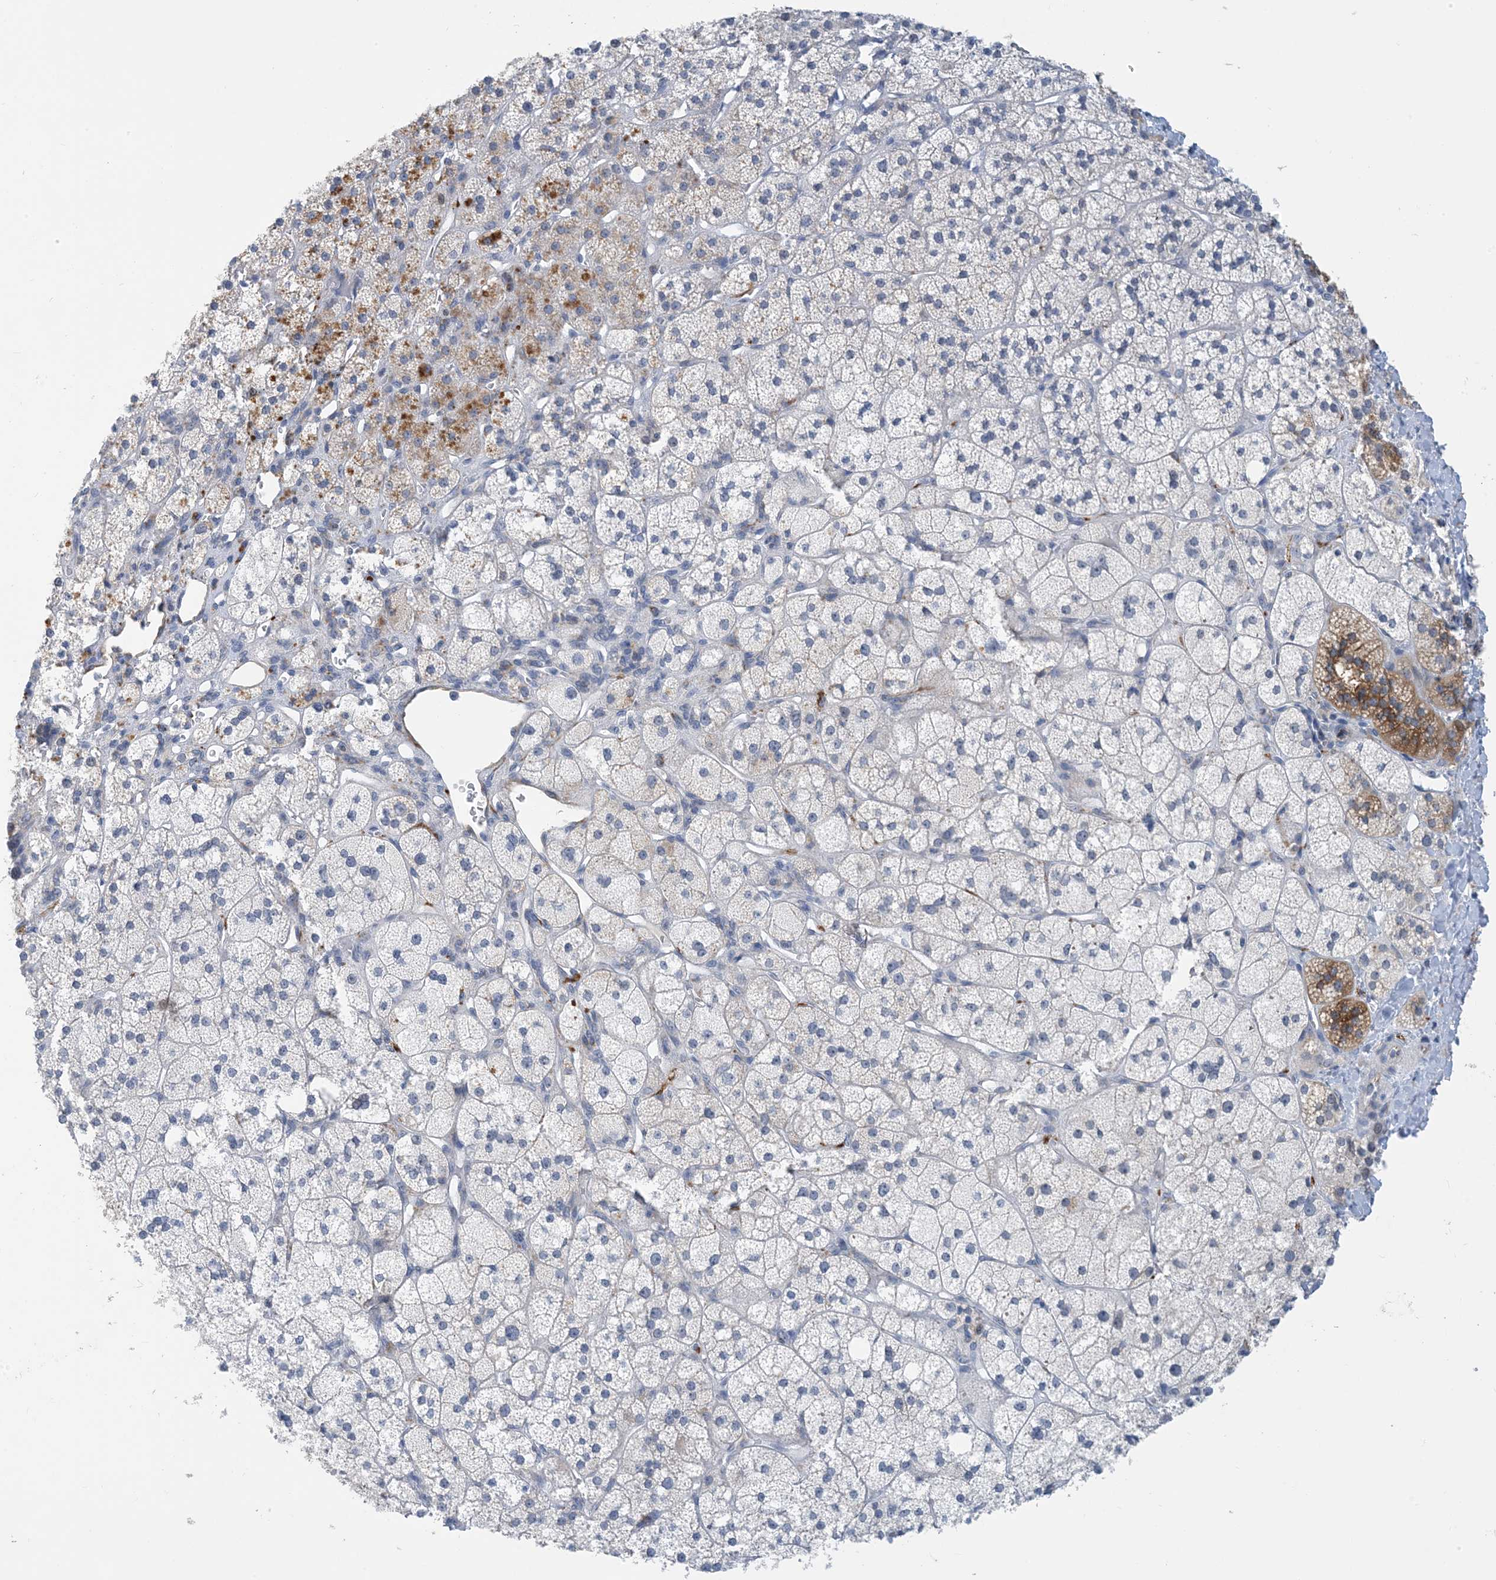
{"staining": {"intensity": "moderate", "quantity": "<25%", "location": "cytoplasmic/membranous"}, "tissue": "adrenal gland", "cell_type": "Glandular cells", "image_type": "normal", "snomed": [{"axis": "morphology", "description": "Normal tissue, NOS"}, {"axis": "topography", "description": "Adrenal gland"}], "caption": "The micrograph exhibits staining of benign adrenal gland, revealing moderate cytoplasmic/membranous protein expression (brown color) within glandular cells.", "gene": "EIF2A", "patient": {"sex": "male", "age": 61}}